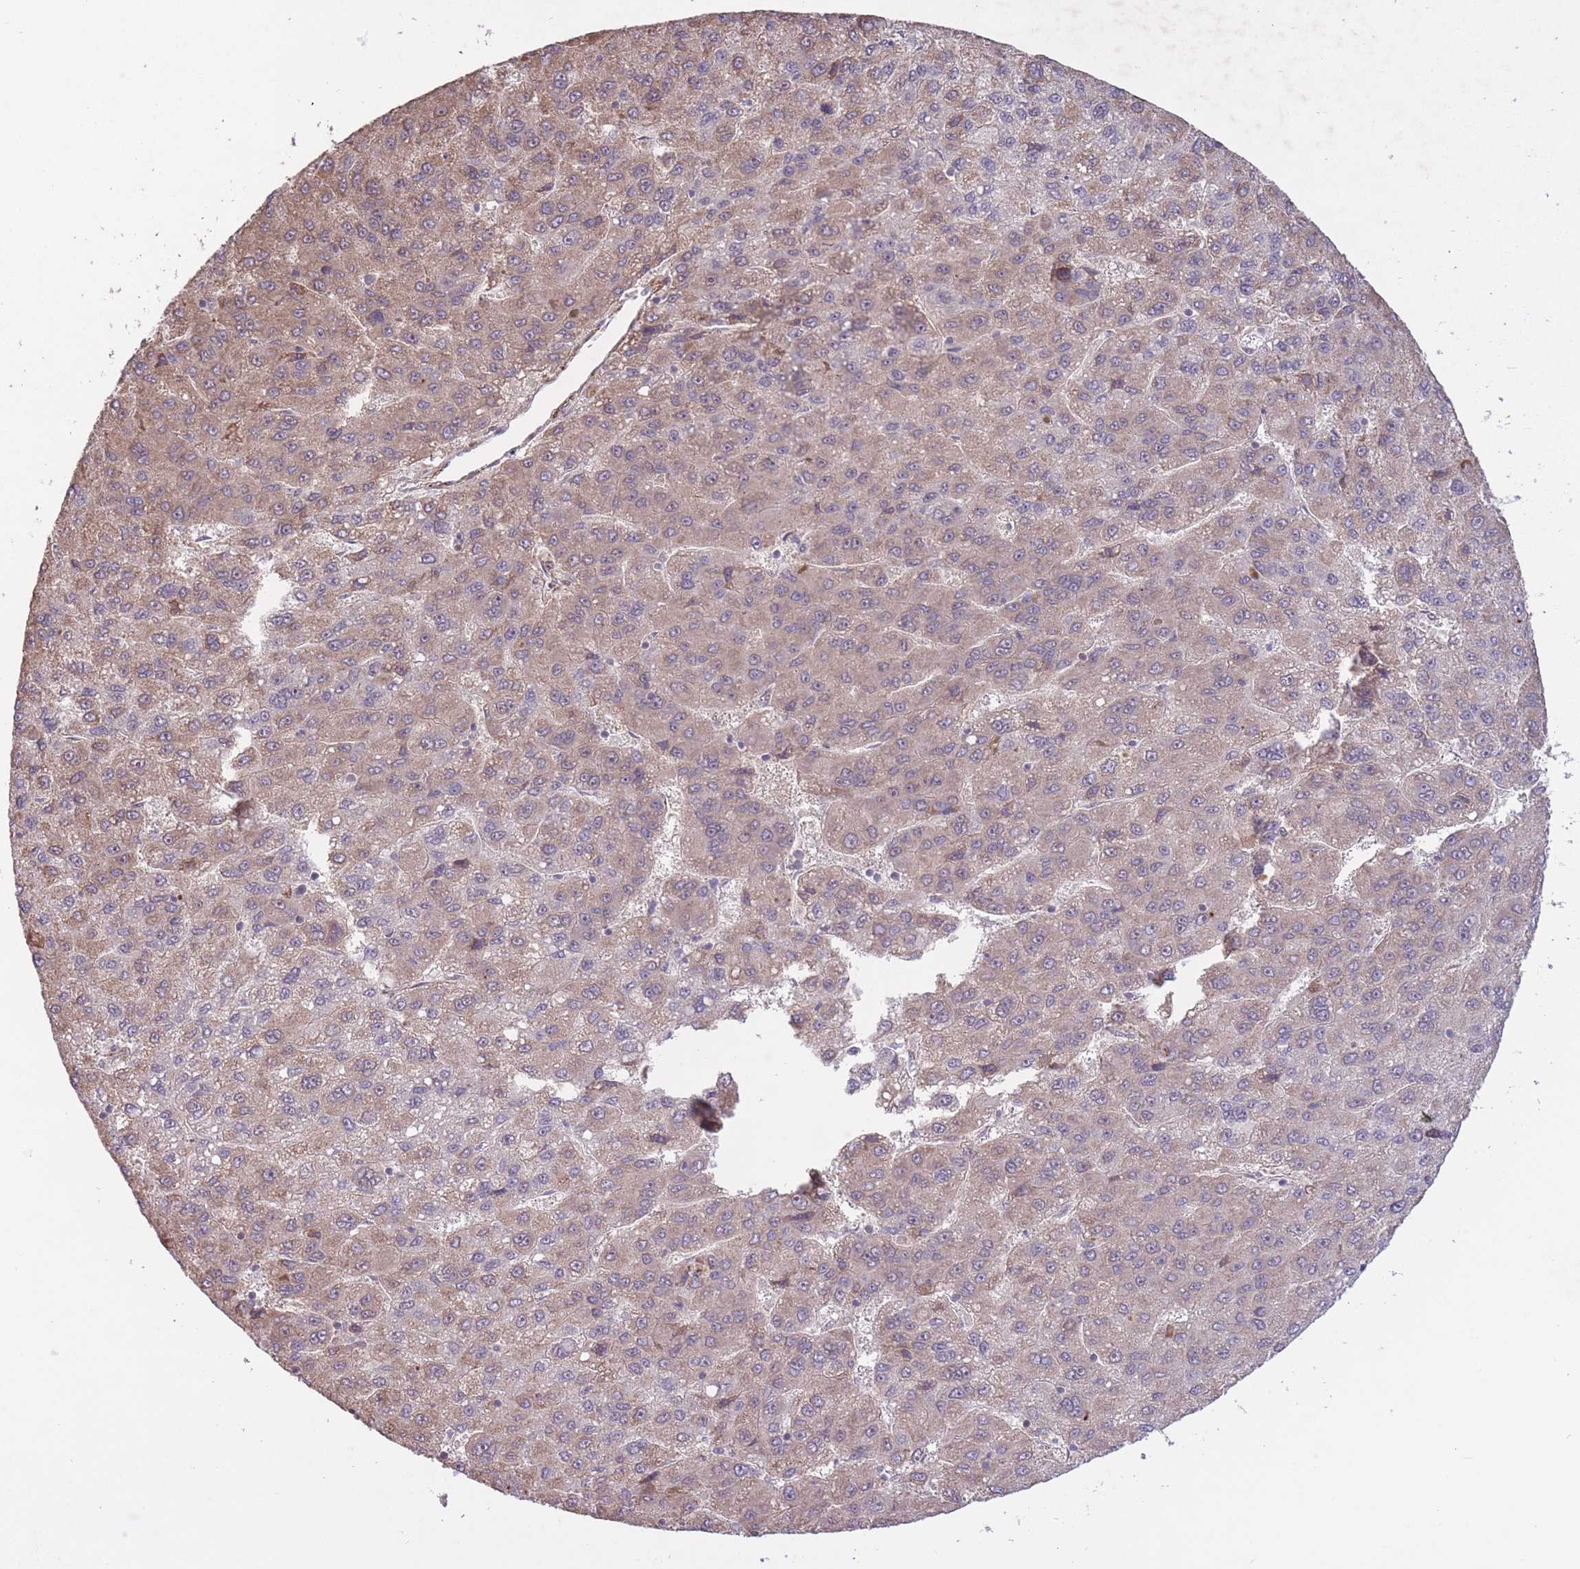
{"staining": {"intensity": "weak", "quantity": "25%-75%", "location": "cytoplasmic/membranous"}, "tissue": "liver cancer", "cell_type": "Tumor cells", "image_type": "cancer", "snomed": [{"axis": "morphology", "description": "Carcinoma, Hepatocellular, NOS"}, {"axis": "topography", "description": "Liver"}], "caption": "Tumor cells demonstrate low levels of weak cytoplasmic/membranous expression in approximately 25%-75% of cells in hepatocellular carcinoma (liver).", "gene": "CBX6", "patient": {"sex": "female", "age": 82}}